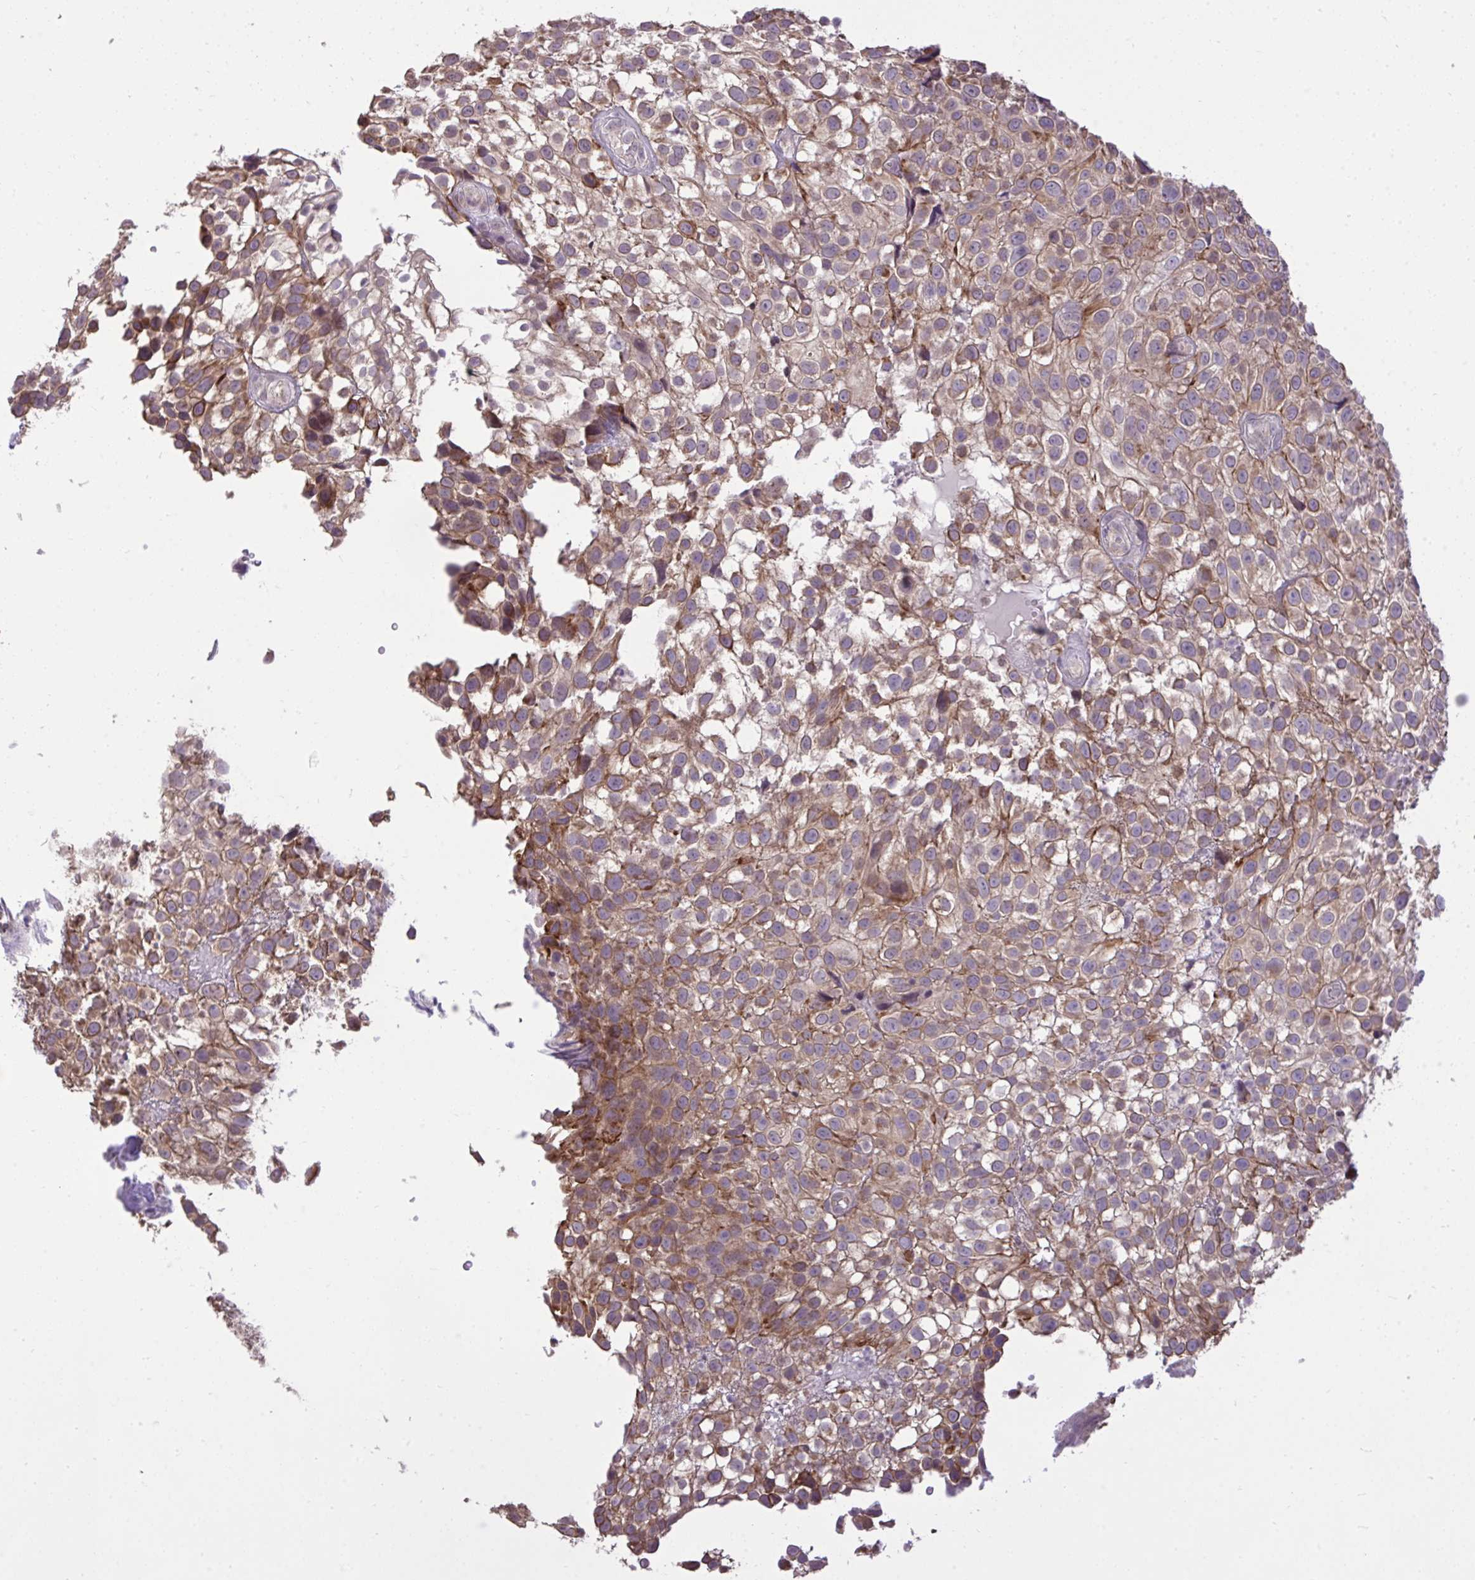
{"staining": {"intensity": "moderate", "quantity": ">75%", "location": "cytoplasmic/membranous"}, "tissue": "urothelial cancer", "cell_type": "Tumor cells", "image_type": "cancer", "snomed": [{"axis": "morphology", "description": "Urothelial carcinoma, High grade"}, {"axis": "topography", "description": "Urinary bladder"}], "caption": "Immunohistochemistry (IHC) image of human high-grade urothelial carcinoma stained for a protein (brown), which shows medium levels of moderate cytoplasmic/membranous positivity in approximately >75% of tumor cells.", "gene": "CYP20A1", "patient": {"sex": "male", "age": 56}}